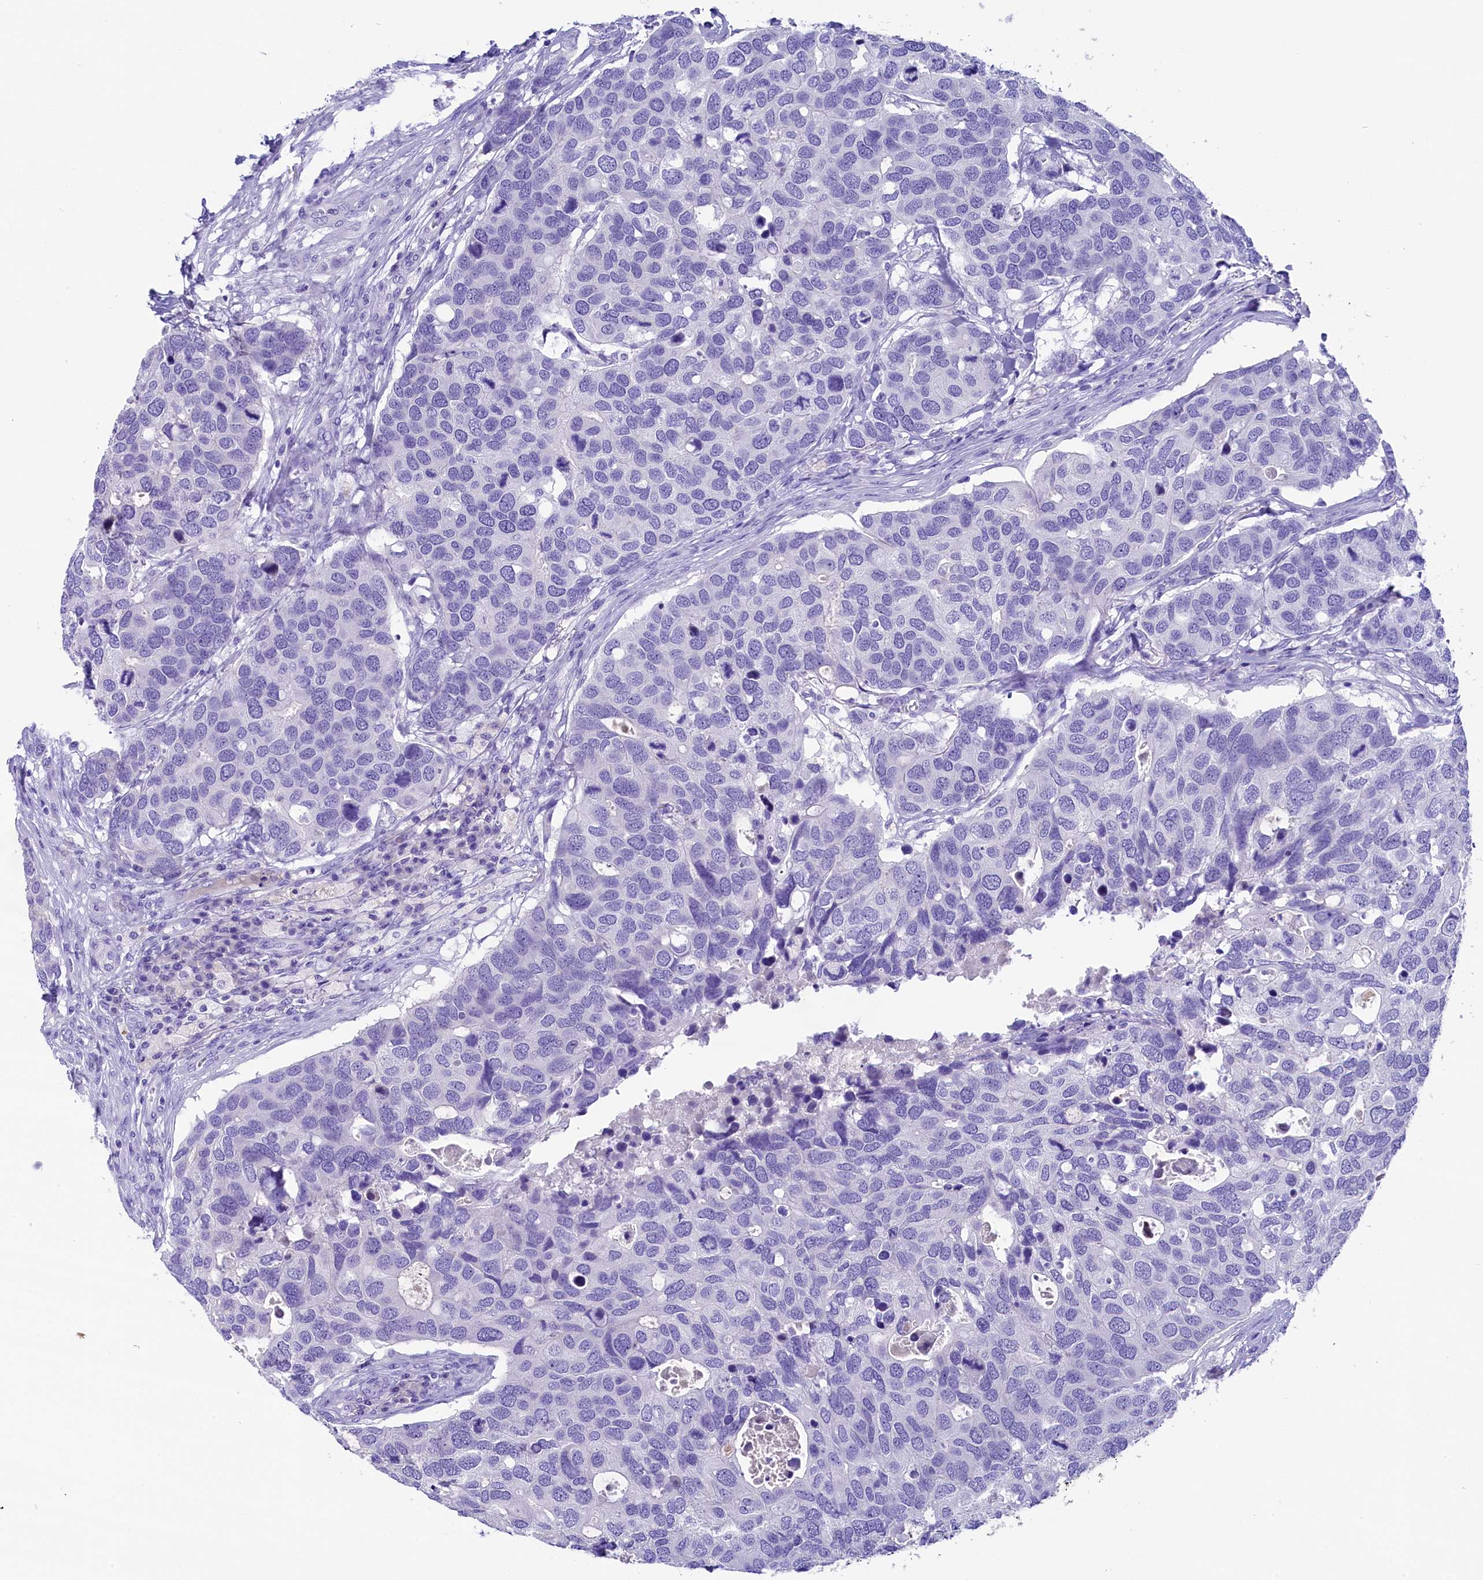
{"staining": {"intensity": "negative", "quantity": "none", "location": "none"}, "tissue": "breast cancer", "cell_type": "Tumor cells", "image_type": "cancer", "snomed": [{"axis": "morphology", "description": "Duct carcinoma"}, {"axis": "topography", "description": "Breast"}], "caption": "Tumor cells show no significant staining in infiltrating ductal carcinoma (breast).", "gene": "SKIDA1", "patient": {"sex": "female", "age": 83}}